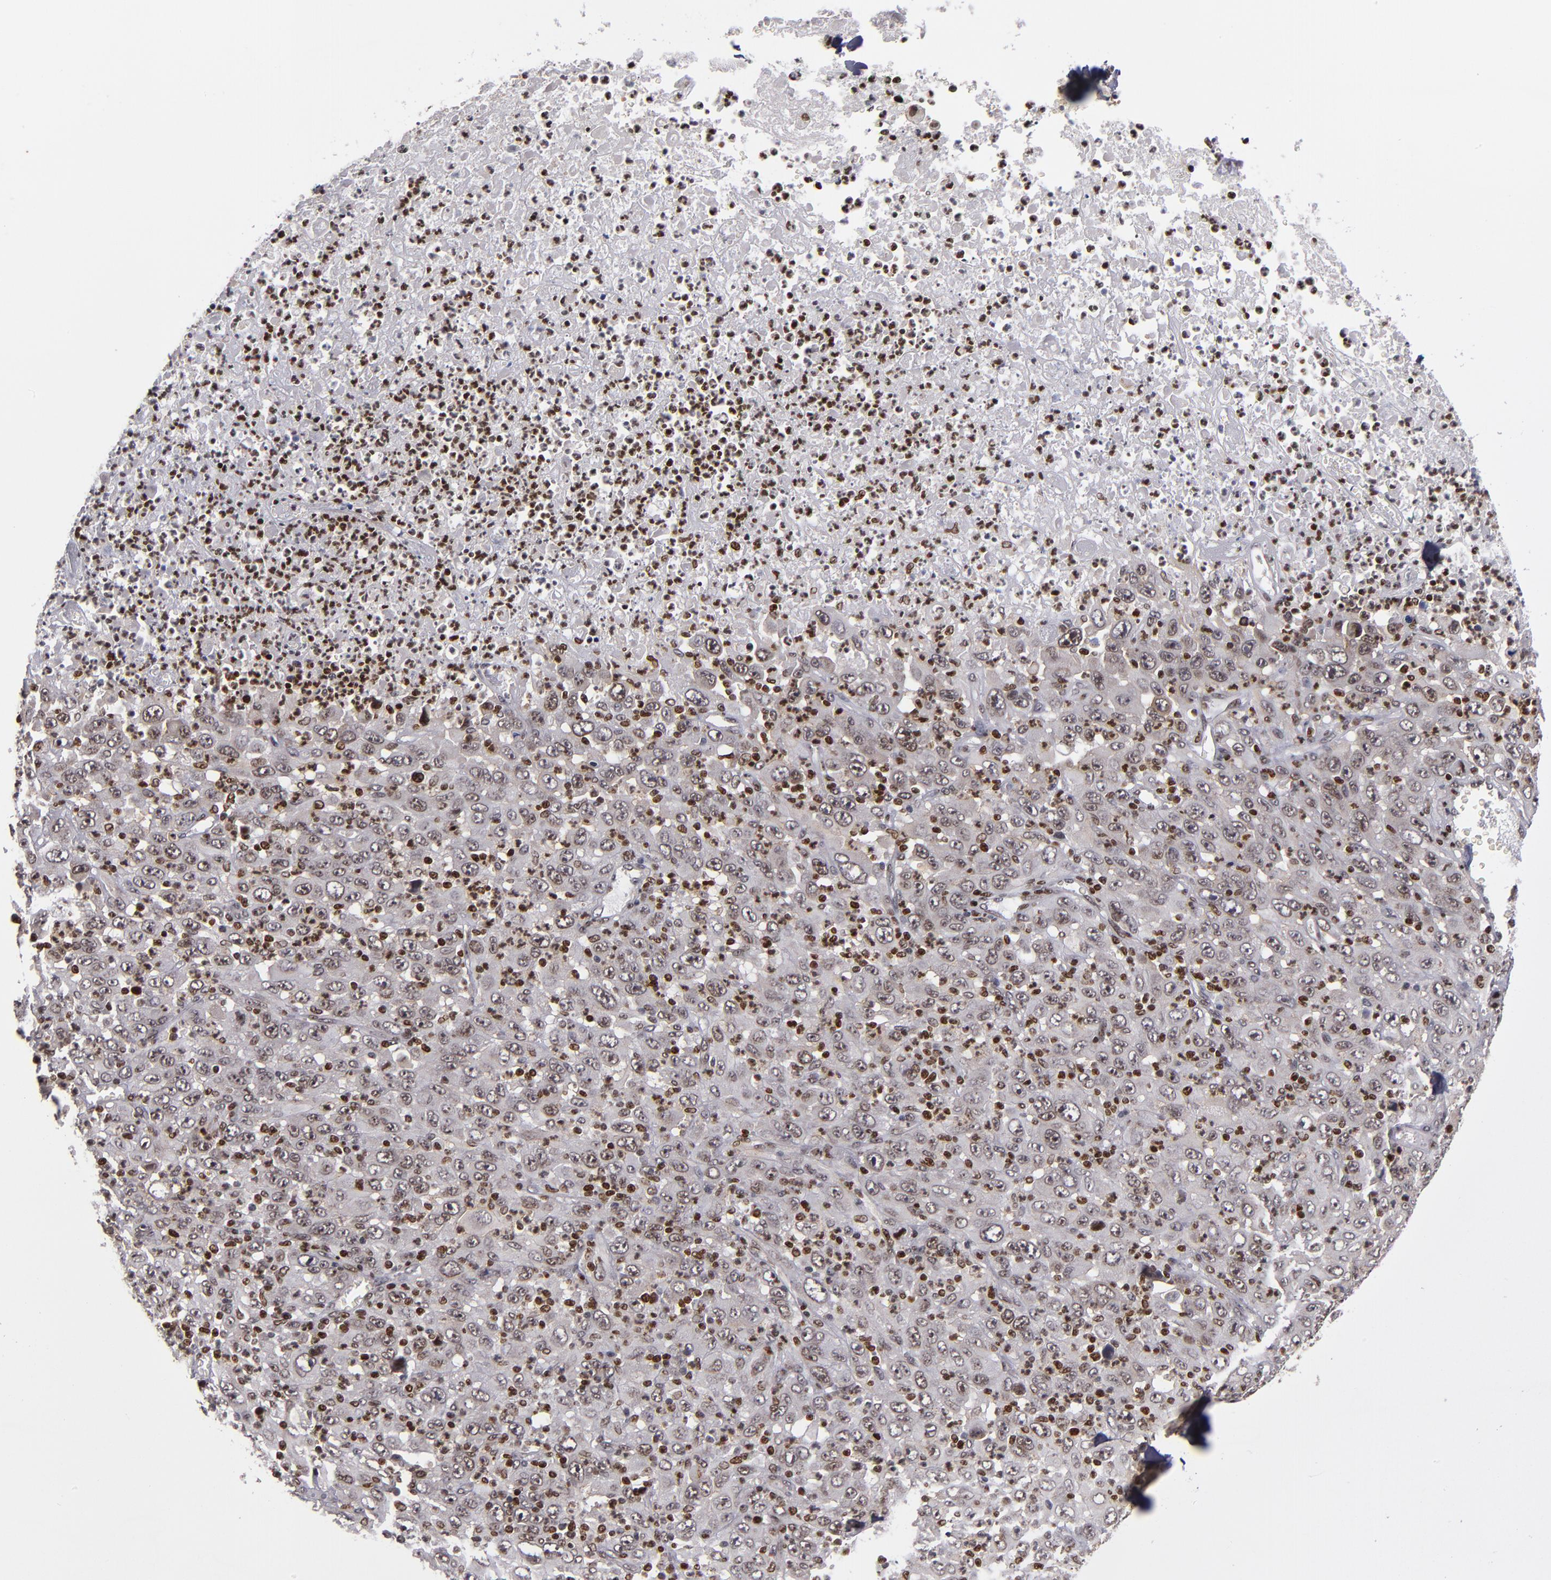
{"staining": {"intensity": "weak", "quantity": "25%-75%", "location": "nuclear"}, "tissue": "melanoma", "cell_type": "Tumor cells", "image_type": "cancer", "snomed": [{"axis": "morphology", "description": "Malignant melanoma, Metastatic site"}, {"axis": "topography", "description": "Skin"}], "caption": "Immunohistochemistry (DAB (3,3'-diaminobenzidine)) staining of melanoma shows weak nuclear protein positivity in about 25%-75% of tumor cells.", "gene": "KDM6A", "patient": {"sex": "female", "age": 56}}